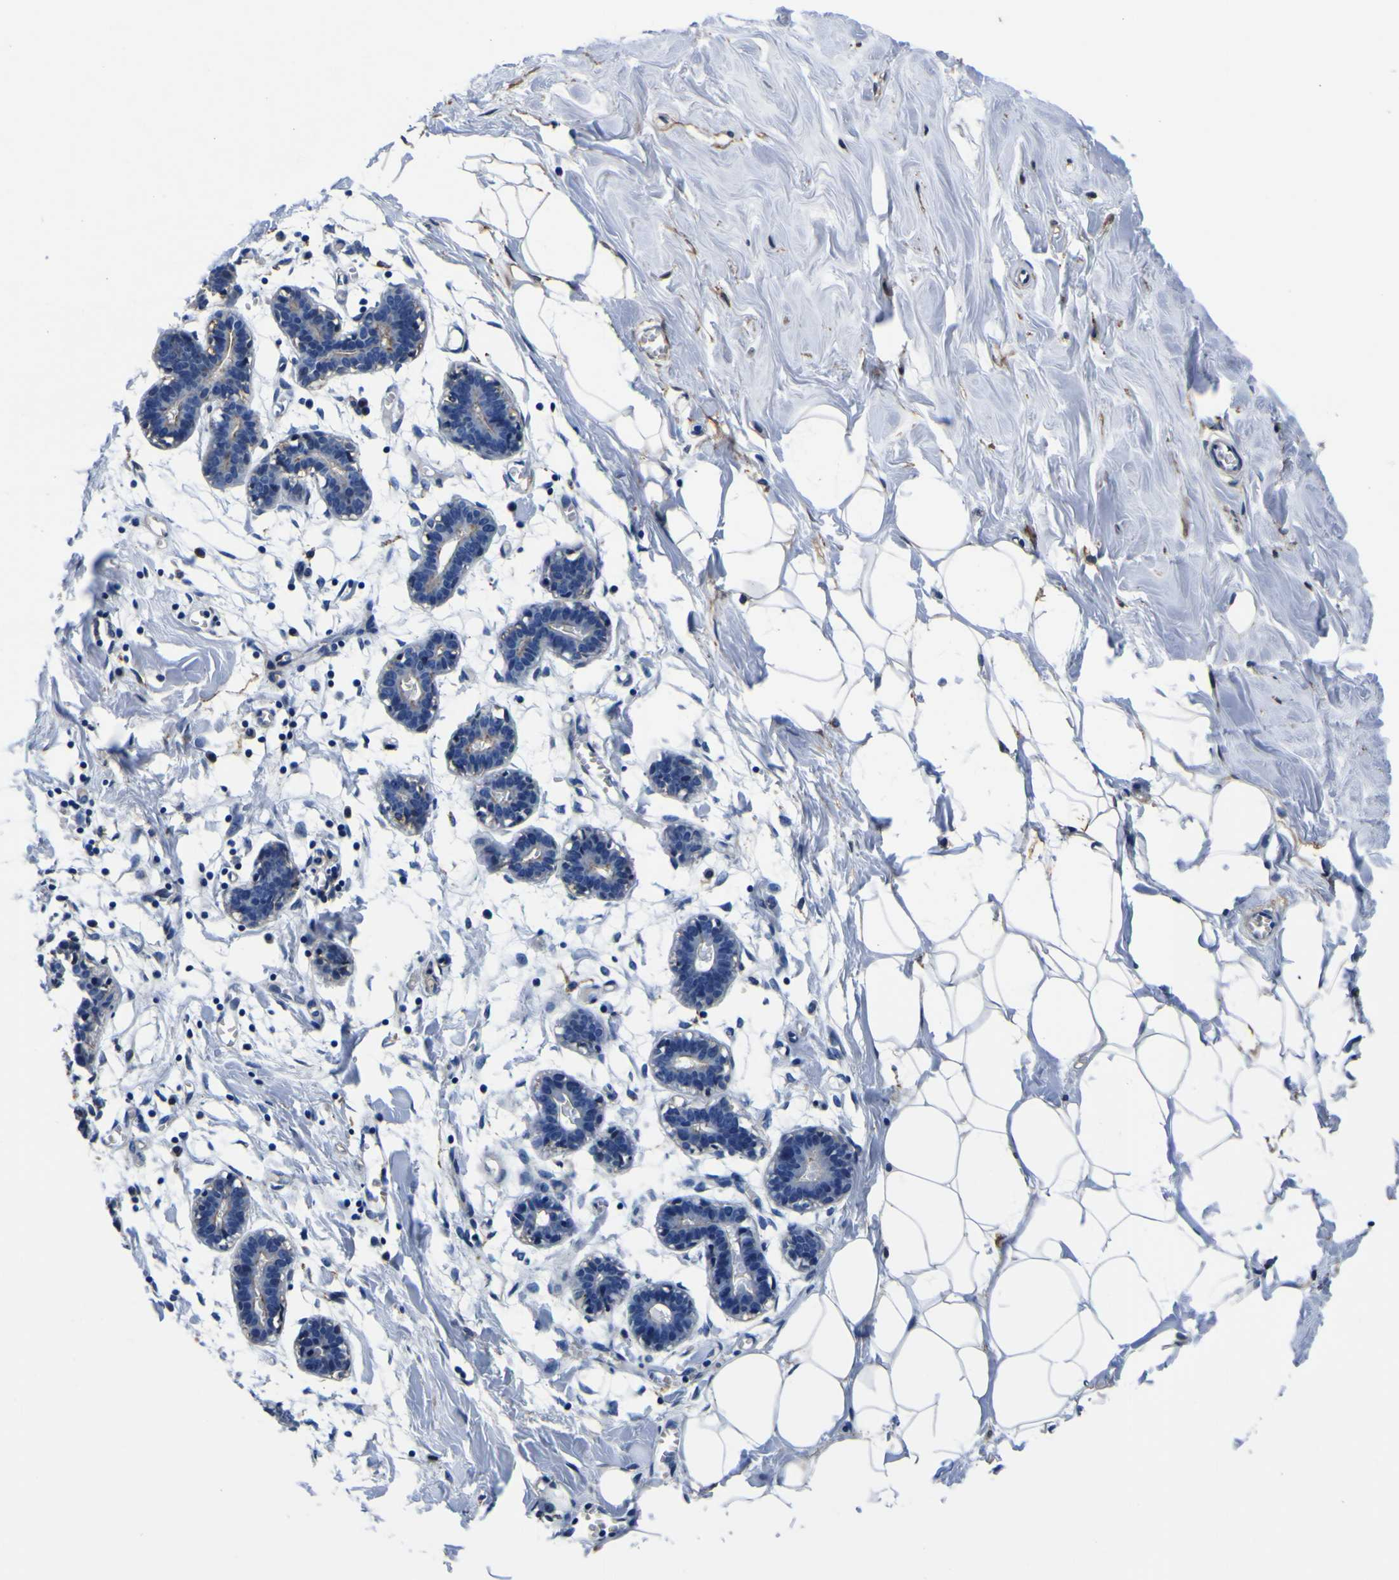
{"staining": {"intensity": "negative", "quantity": "none", "location": "none"}, "tissue": "breast", "cell_type": "Adipocytes", "image_type": "normal", "snomed": [{"axis": "morphology", "description": "Normal tissue, NOS"}, {"axis": "topography", "description": "Breast"}], "caption": "Immunohistochemistry (IHC) photomicrograph of normal human breast stained for a protein (brown), which displays no expression in adipocytes.", "gene": "PXDN", "patient": {"sex": "female", "age": 27}}